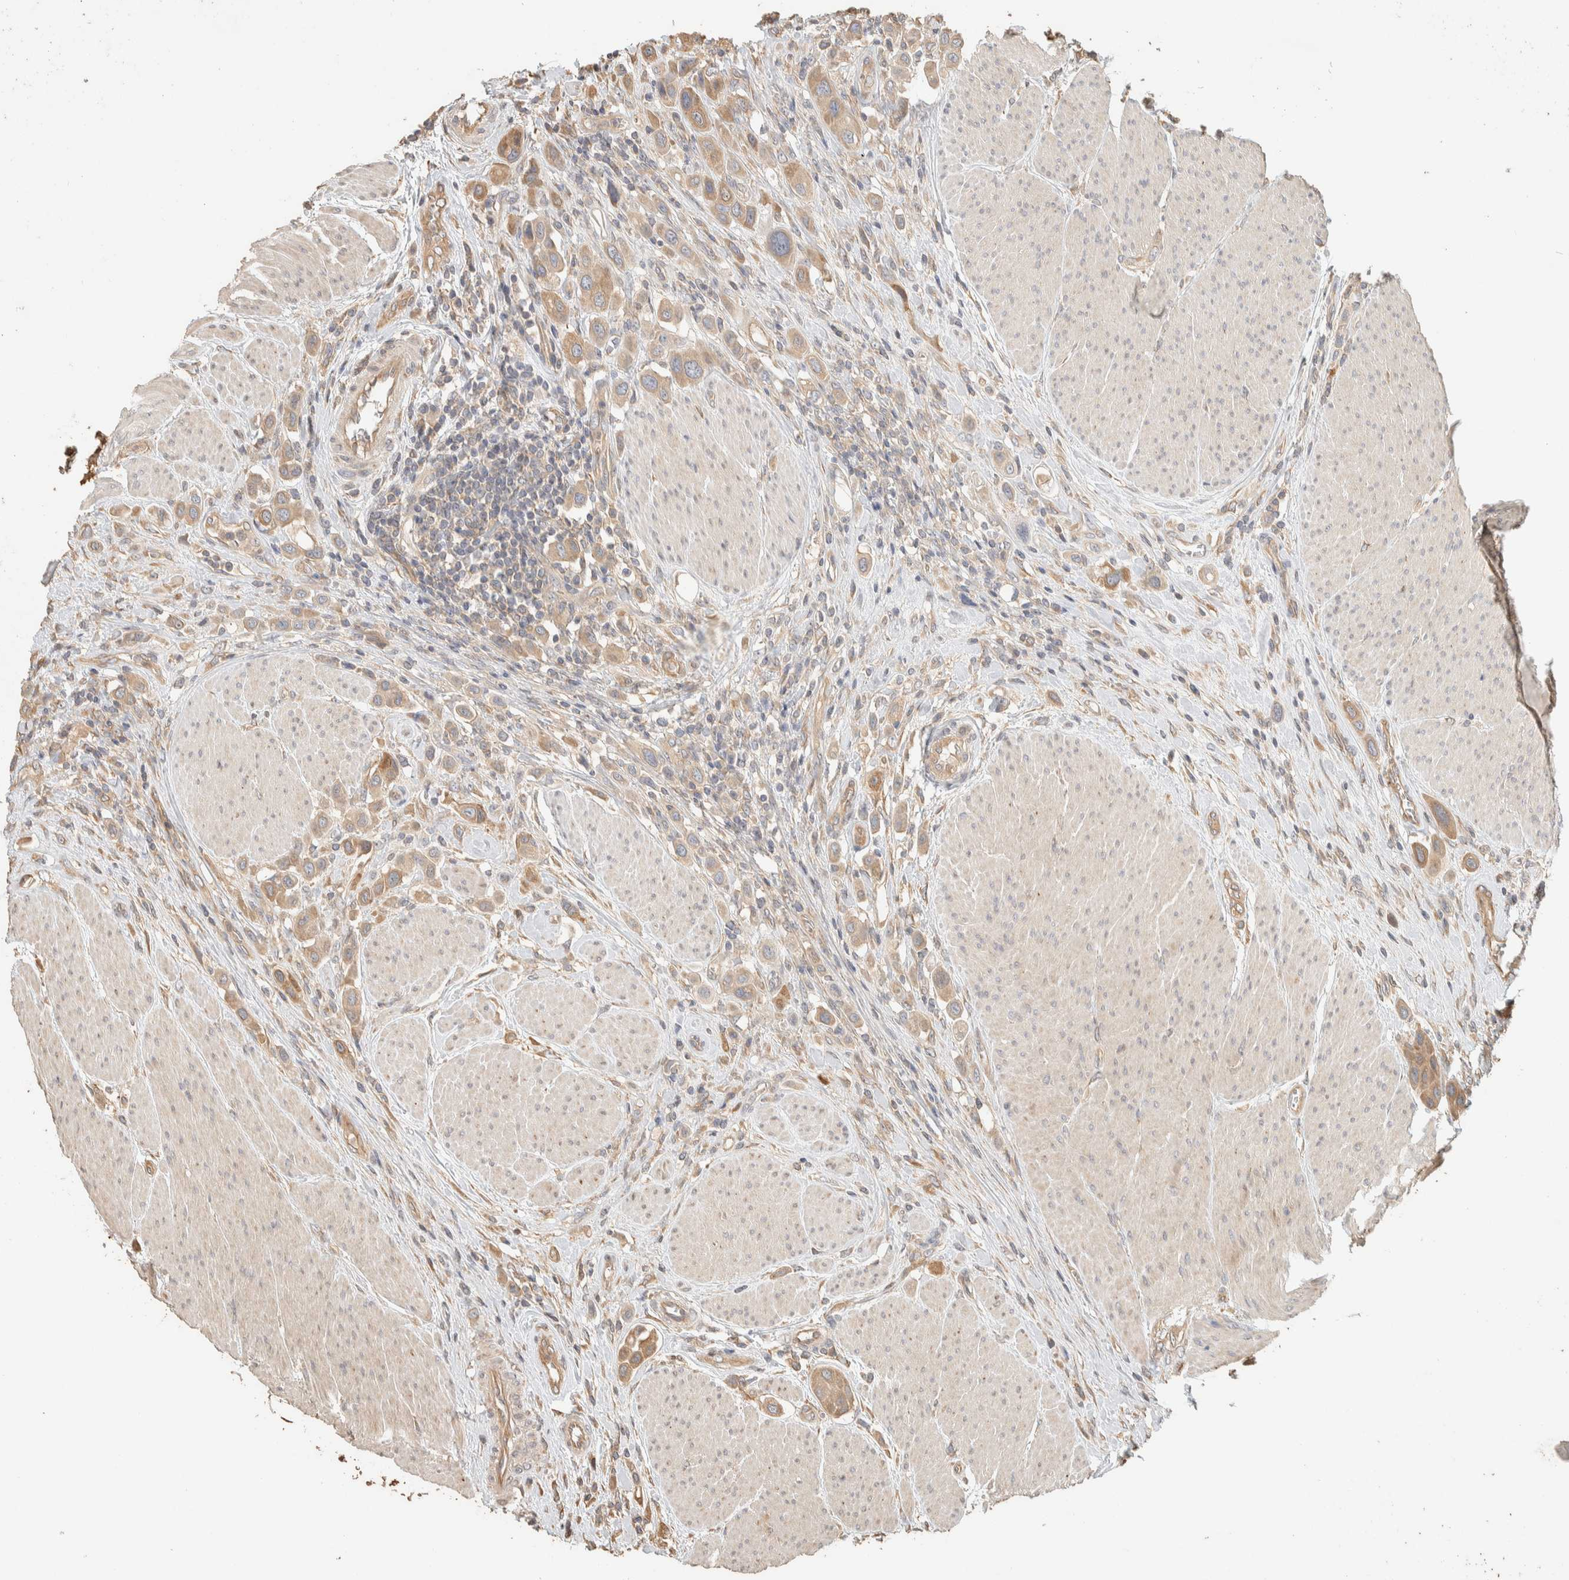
{"staining": {"intensity": "weak", "quantity": ">75%", "location": "cytoplasmic/membranous"}, "tissue": "urothelial cancer", "cell_type": "Tumor cells", "image_type": "cancer", "snomed": [{"axis": "morphology", "description": "Urothelial carcinoma, High grade"}, {"axis": "topography", "description": "Urinary bladder"}], "caption": "About >75% of tumor cells in human urothelial cancer display weak cytoplasmic/membranous protein expression as visualized by brown immunohistochemical staining.", "gene": "EXOC7", "patient": {"sex": "male", "age": 50}}